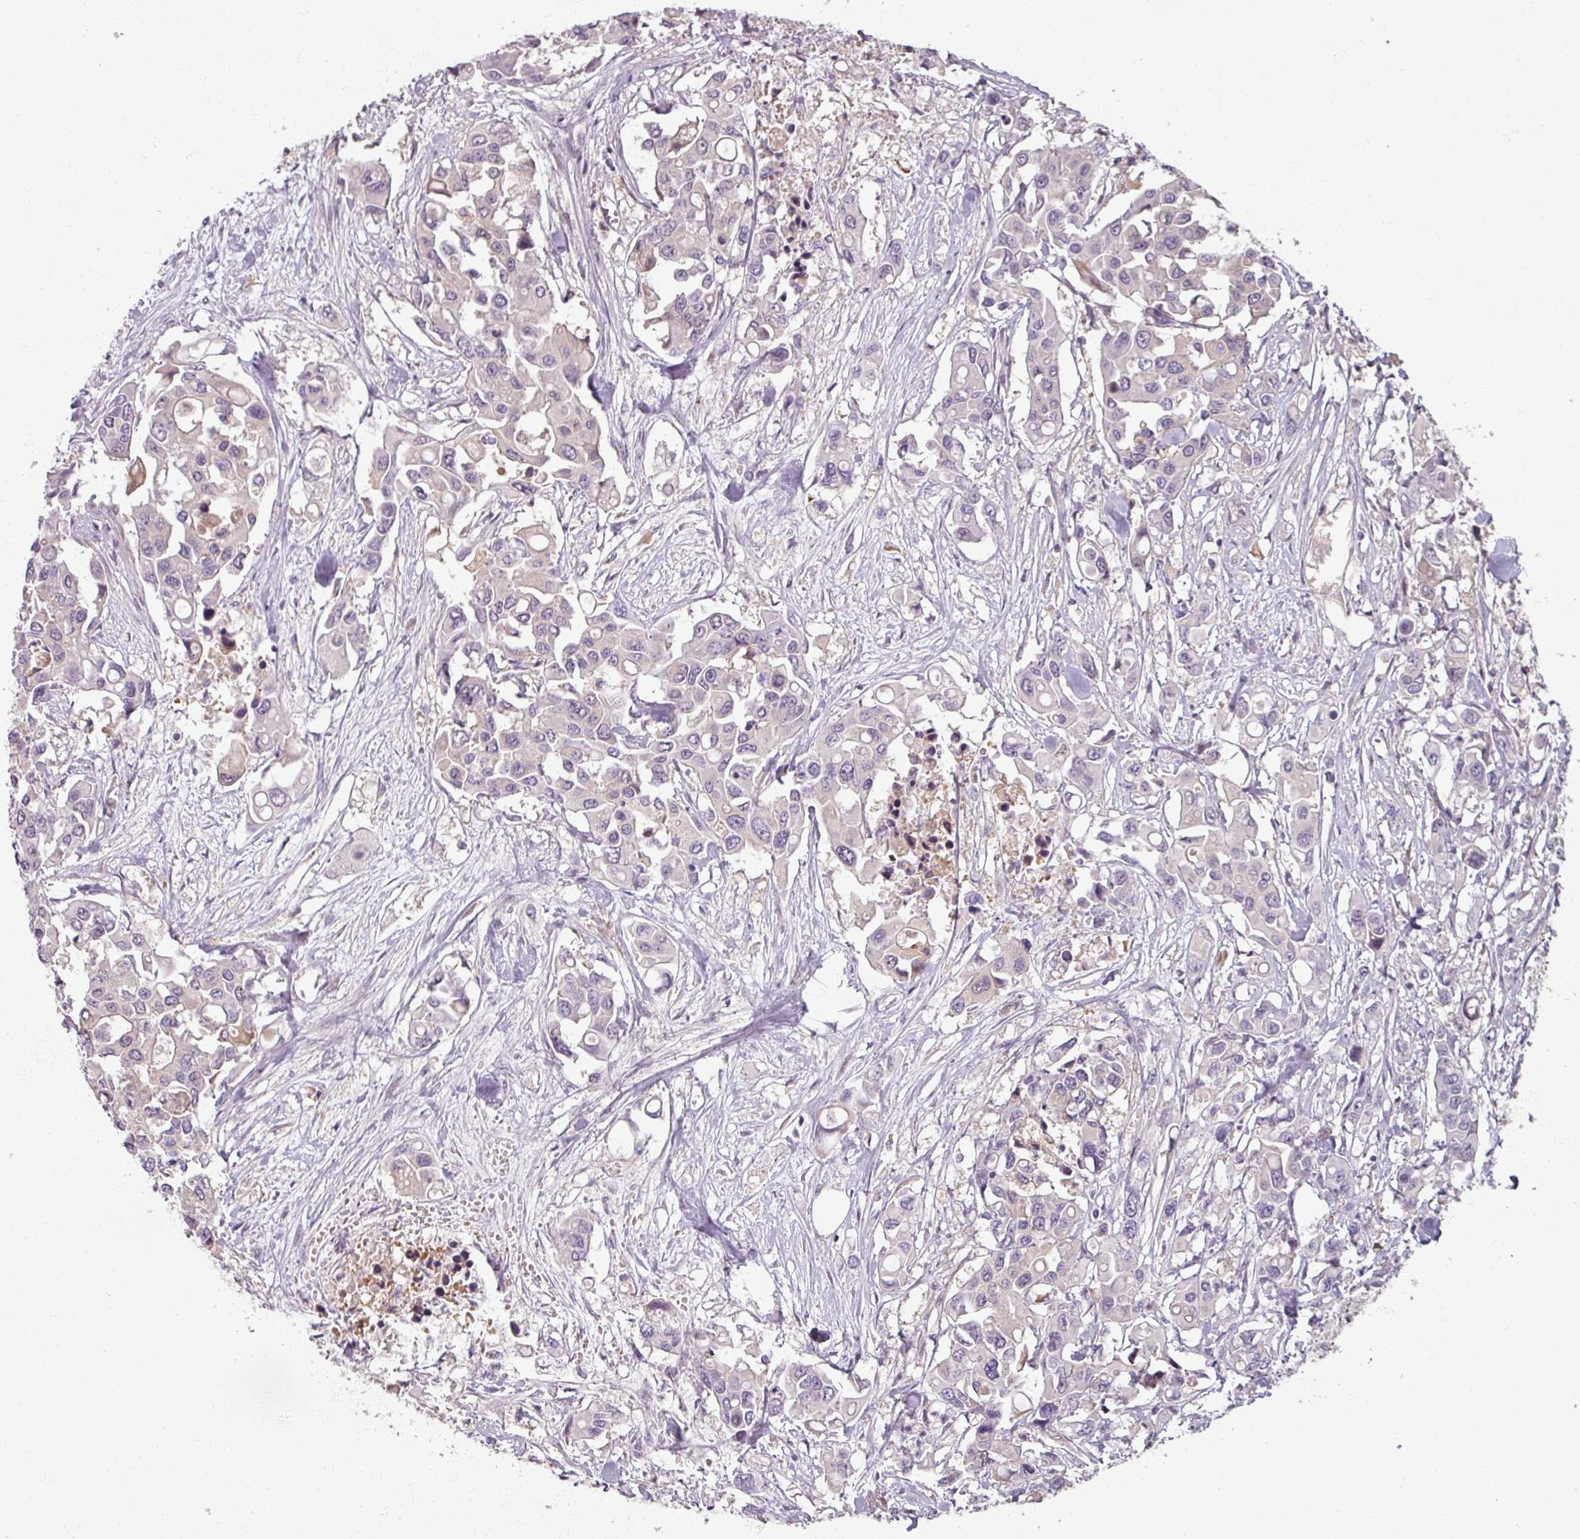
{"staining": {"intensity": "negative", "quantity": "none", "location": "none"}, "tissue": "colorectal cancer", "cell_type": "Tumor cells", "image_type": "cancer", "snomed": [{"axis": "morphology", "description": "Adenocarcinoma, NOS"}, {"axis": "topography", "description": "Colon"}], "caption": "Adenocarcinoma (colorectal) stained for a protein using immunohistochemistry (IHC) displays no expression tumor cells.", "gene": "MYMK", "patient": {"sex": "male", "age": 77}}